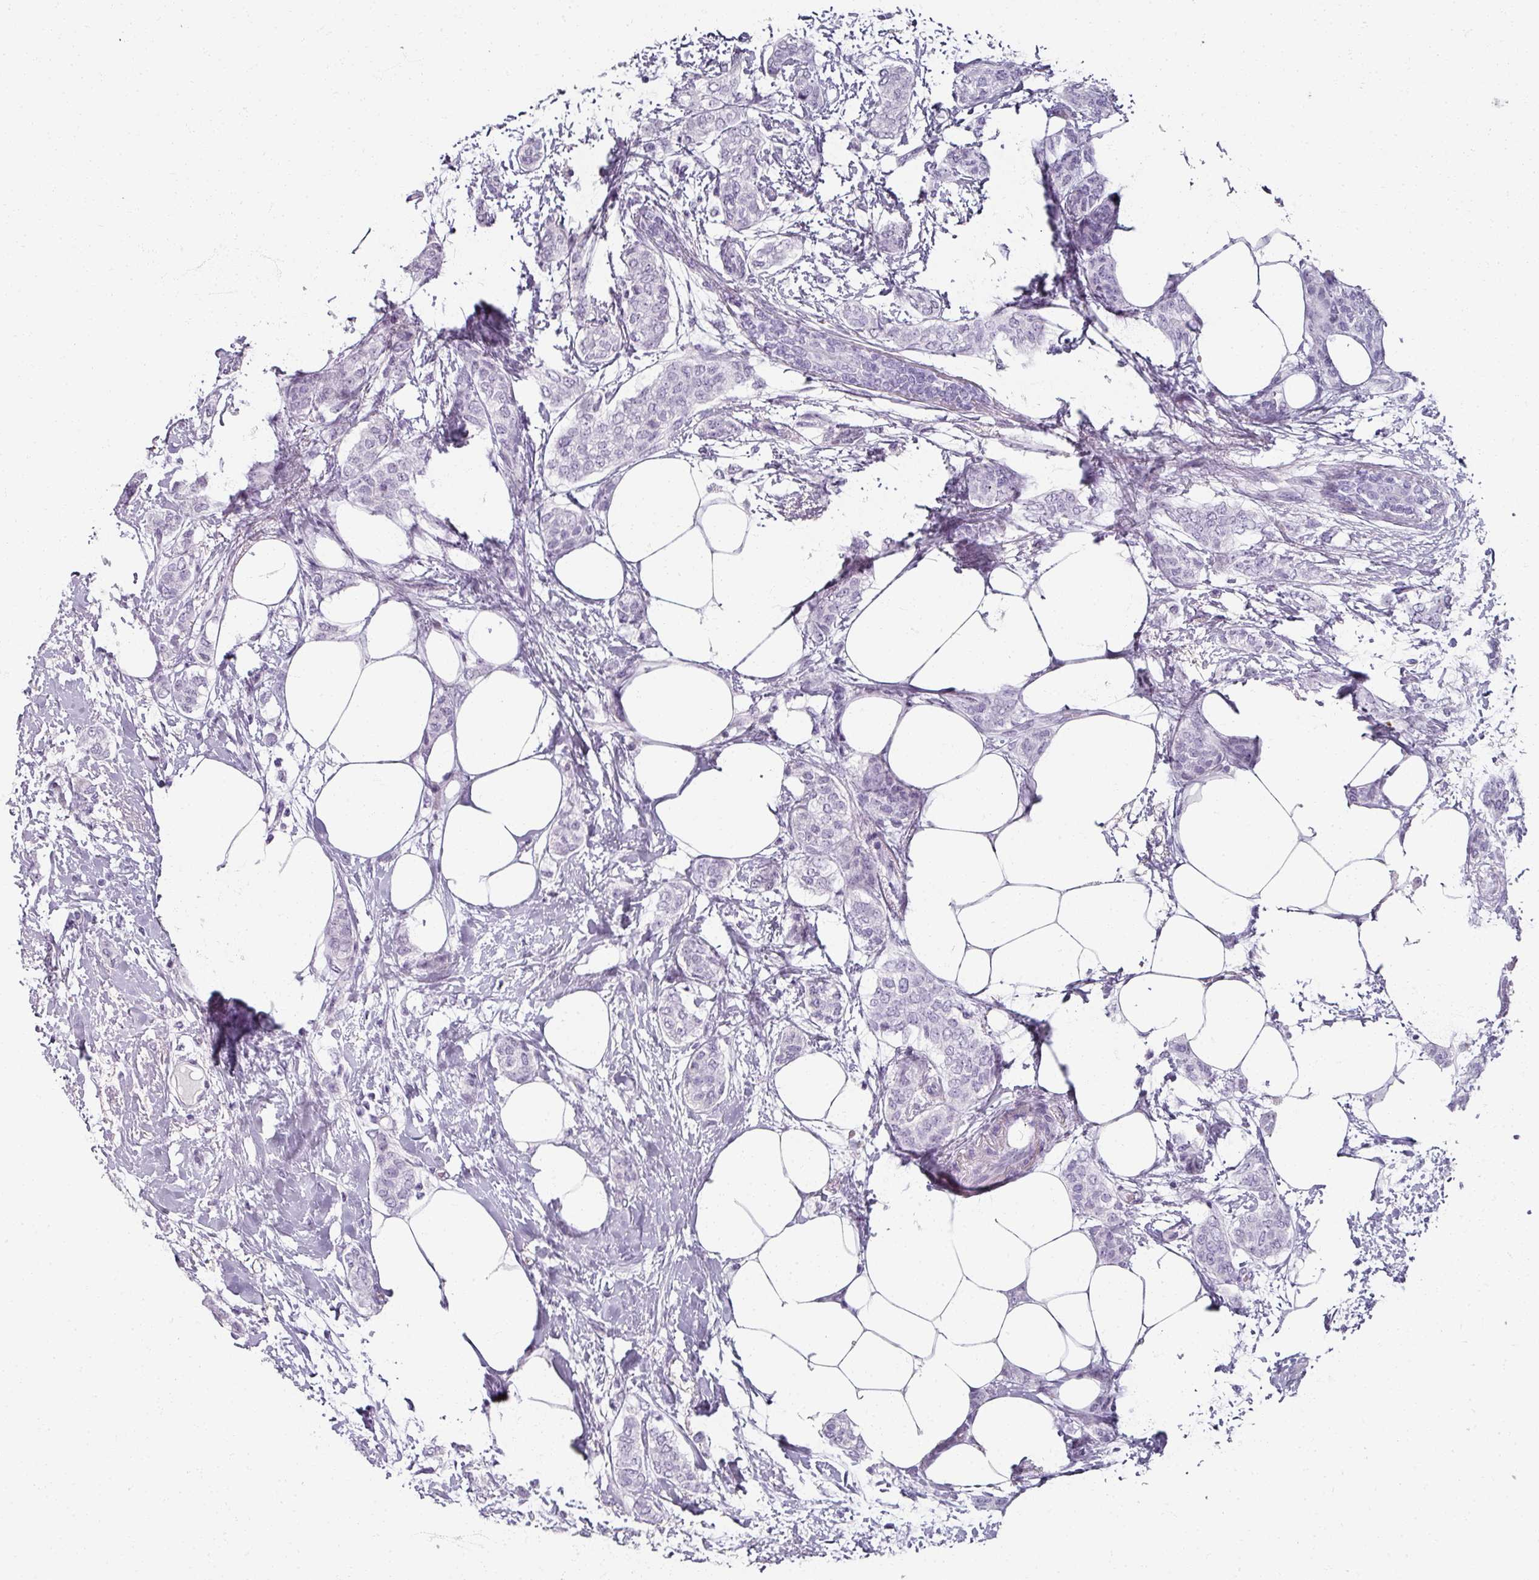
{"staining": {"intensity": "negative", "quantity": "none", "location": "none"}, "tissue": "breast cancer", "cell_type": "Tumor cells", "image_type": "cancer", "snomed": [{"axis": "morphology", "description": "Duct carcinoma"}, {"axis": "topography", "description": "Breast"}], "caption": "A photomicrograph of human breast cancer is negative for staining in tumor cells.", "gene": "REG3G", "patient": {"sex": "female", "age": 72}}